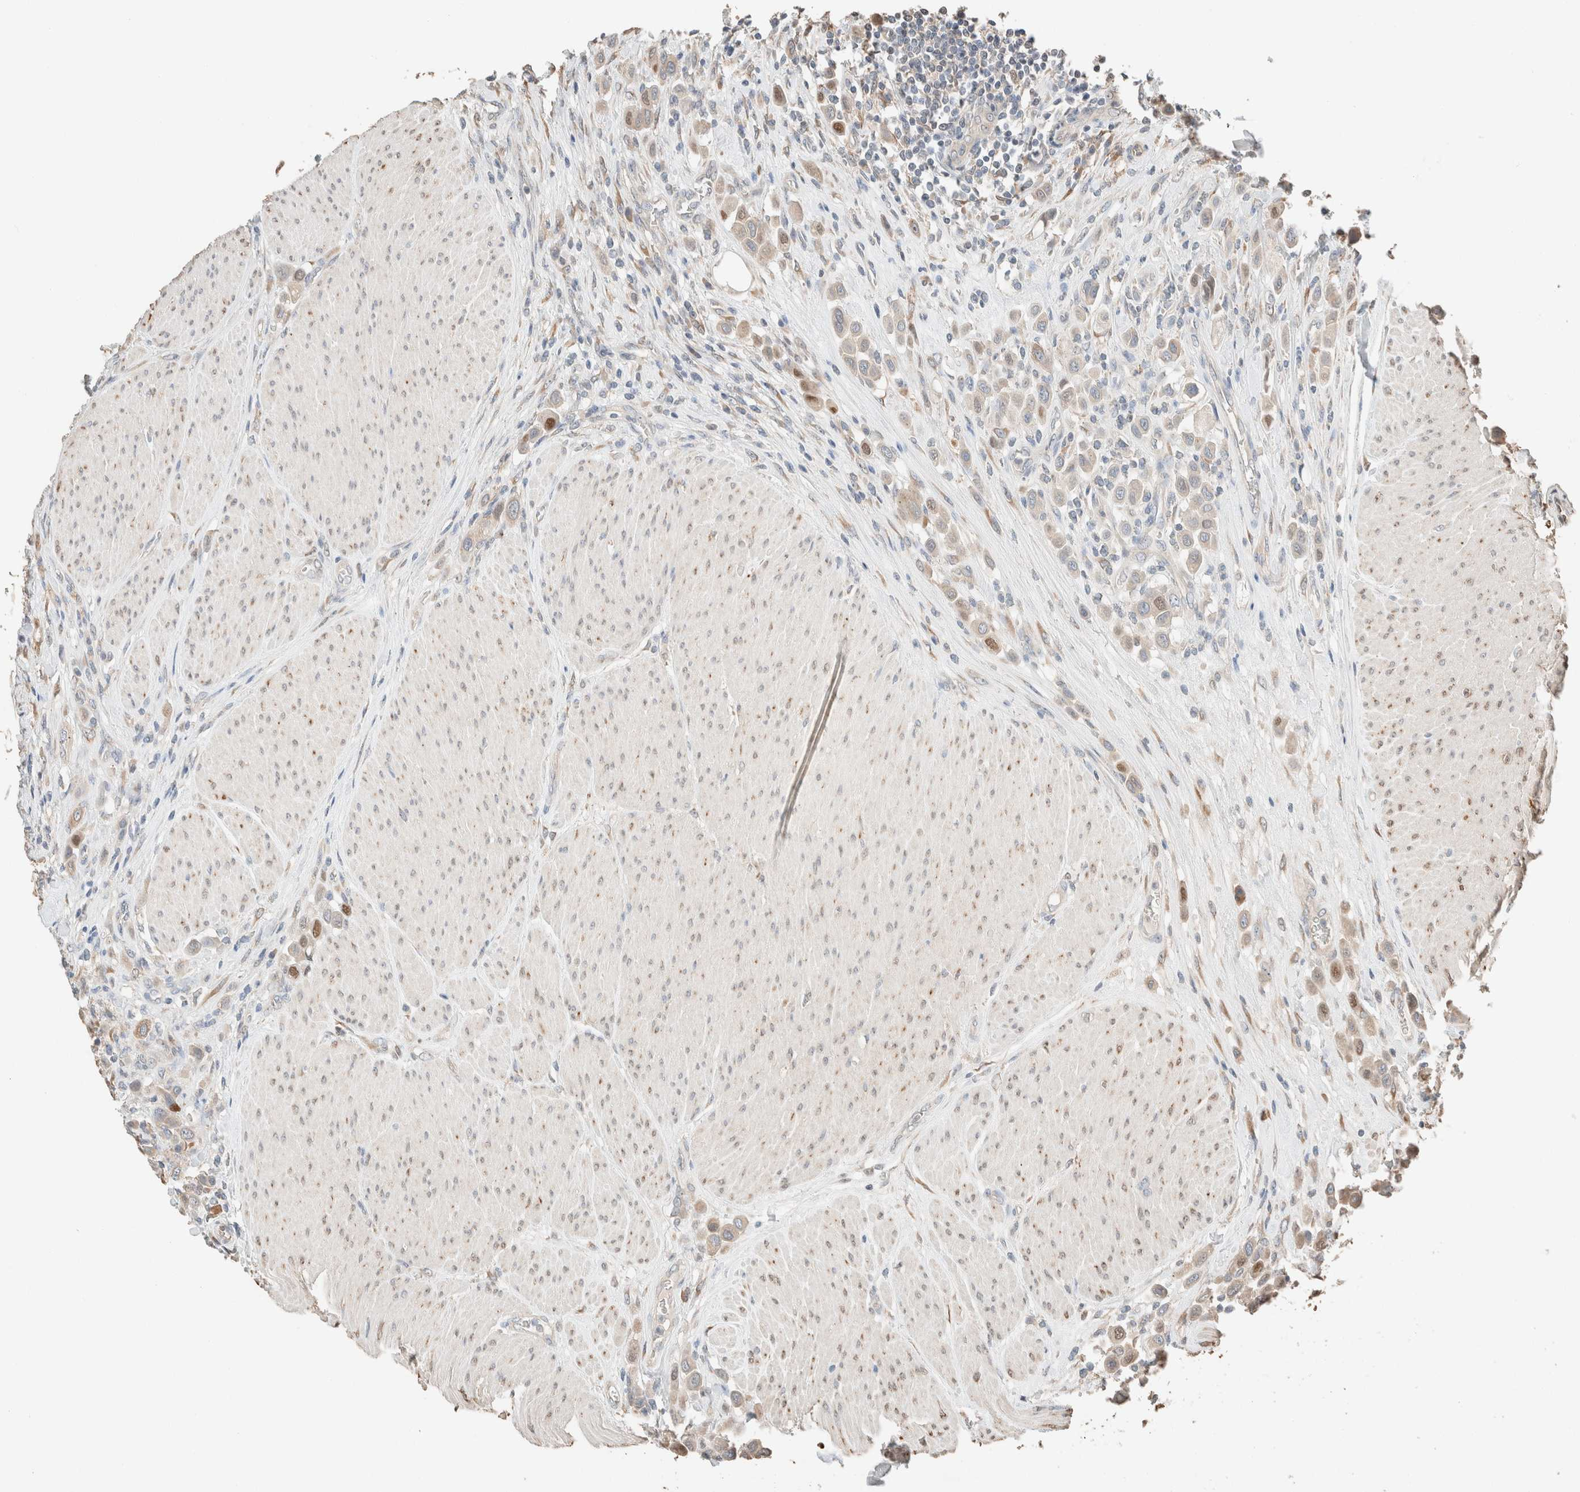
{"staining": {"intensity": "moderate", "quantity": "<25%", "location": "nuclear"}, "tissue": "urothelial cancer", "cell_type": "Tumor cells", "image_type": "cancer", "snomed": [{"axis": "morphology", "description": "Urothelial carcinoma, High grade"}, {"axis": "topography", "description": "Urinary bladder"}], "caption": "Urothelial cancer stained with immunohistochemistry (IHC) shows moderate nuclear staining in about <25% of tumor cells.", "gene": "TUBD1", "patient": {"sex": "male", "age": 50}}